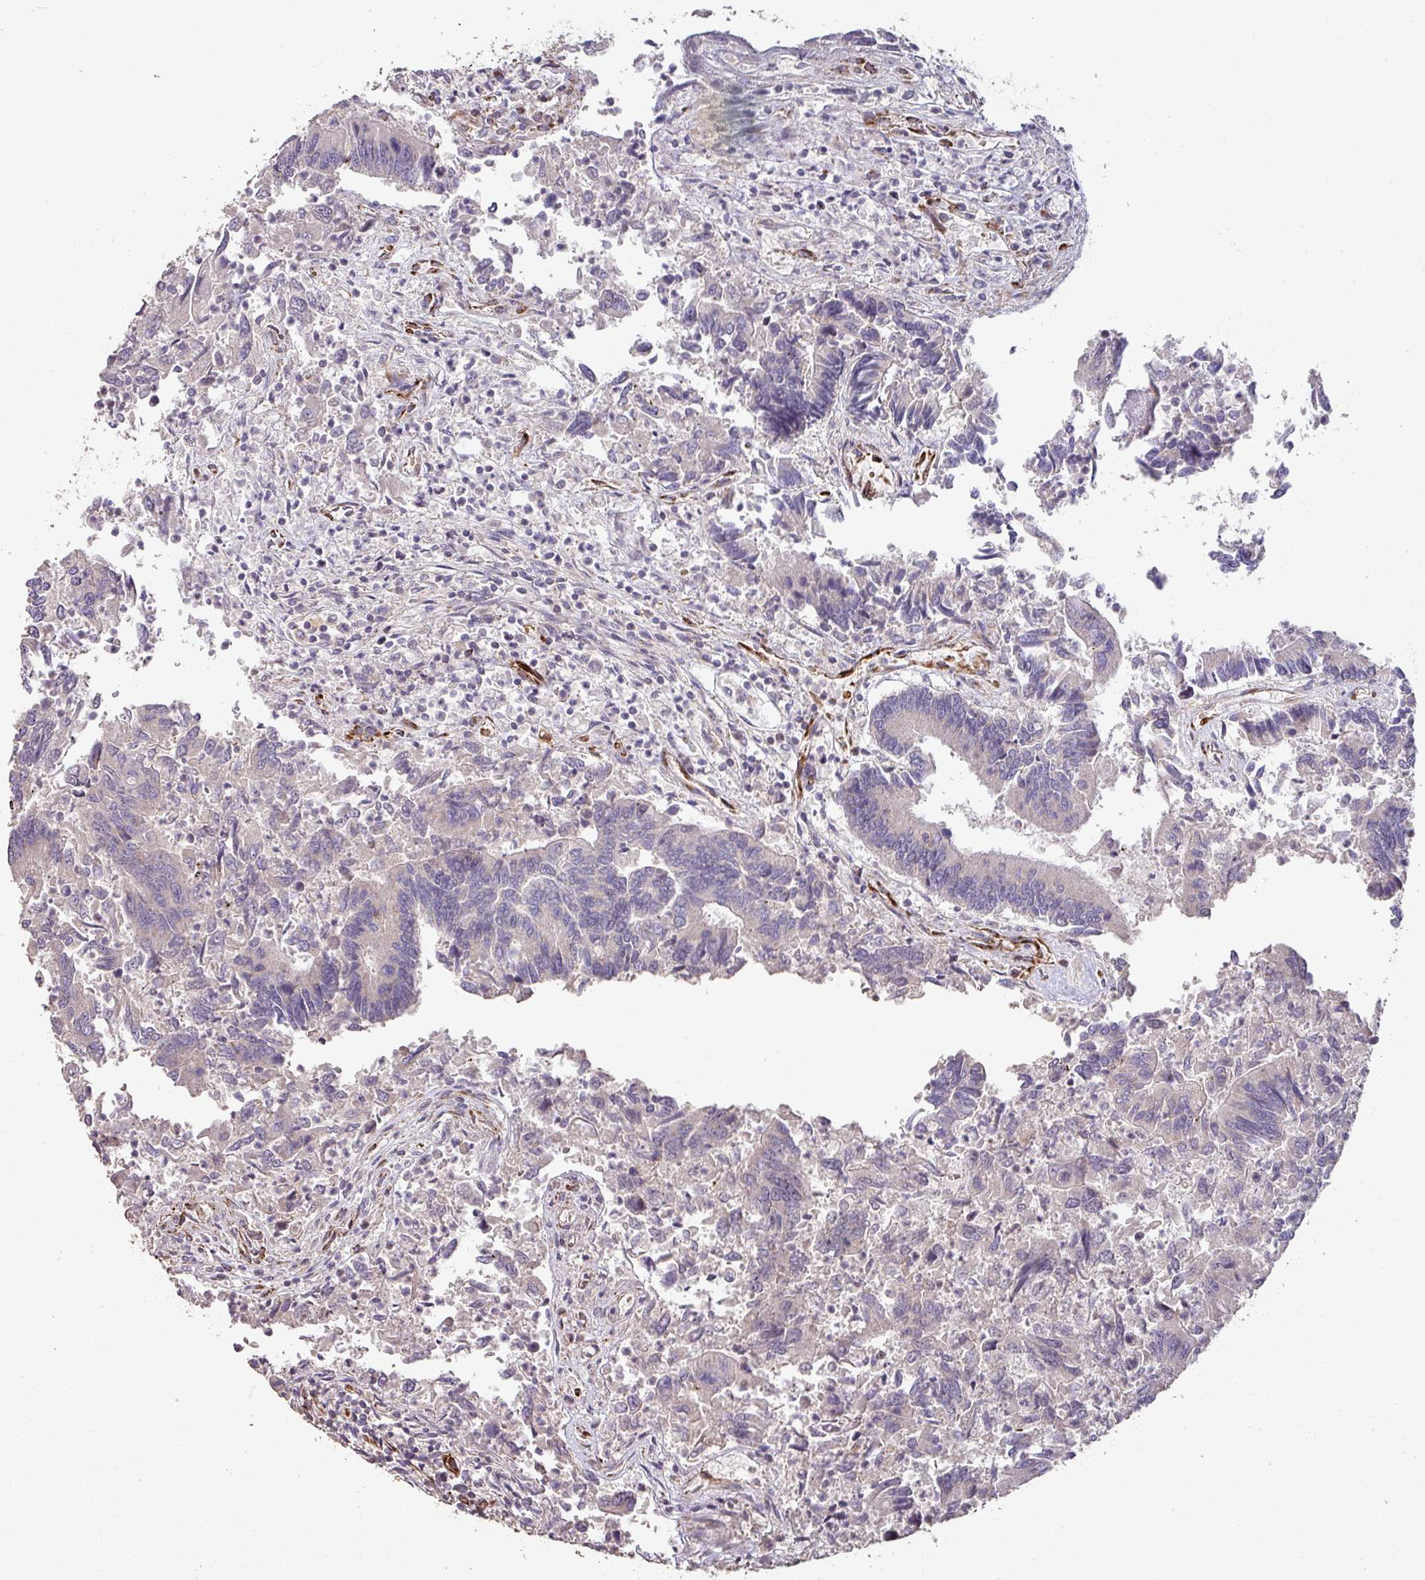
{"staining": {"intensity": "negative", "quantity": "none", "location": "none"}, "tissue": "colorectal cancer", "cell_type": "Tumor cells", "image_type": "cancer", "snomed": [{"axis": "morphology", "description": "Adenocarcinoma, NOS"}, {"axis": "topography", "description": "Colon"}], "caption": "This is a micrograph of immunohistochemistry staining of colorectal adenocarcinoma, which shows no staining in tumor cells. (Immunohistochemistry, brightfield microscopy, high magnification).", "gene": "RPL23A", "patient": {"sex": "female", "age": 67}}